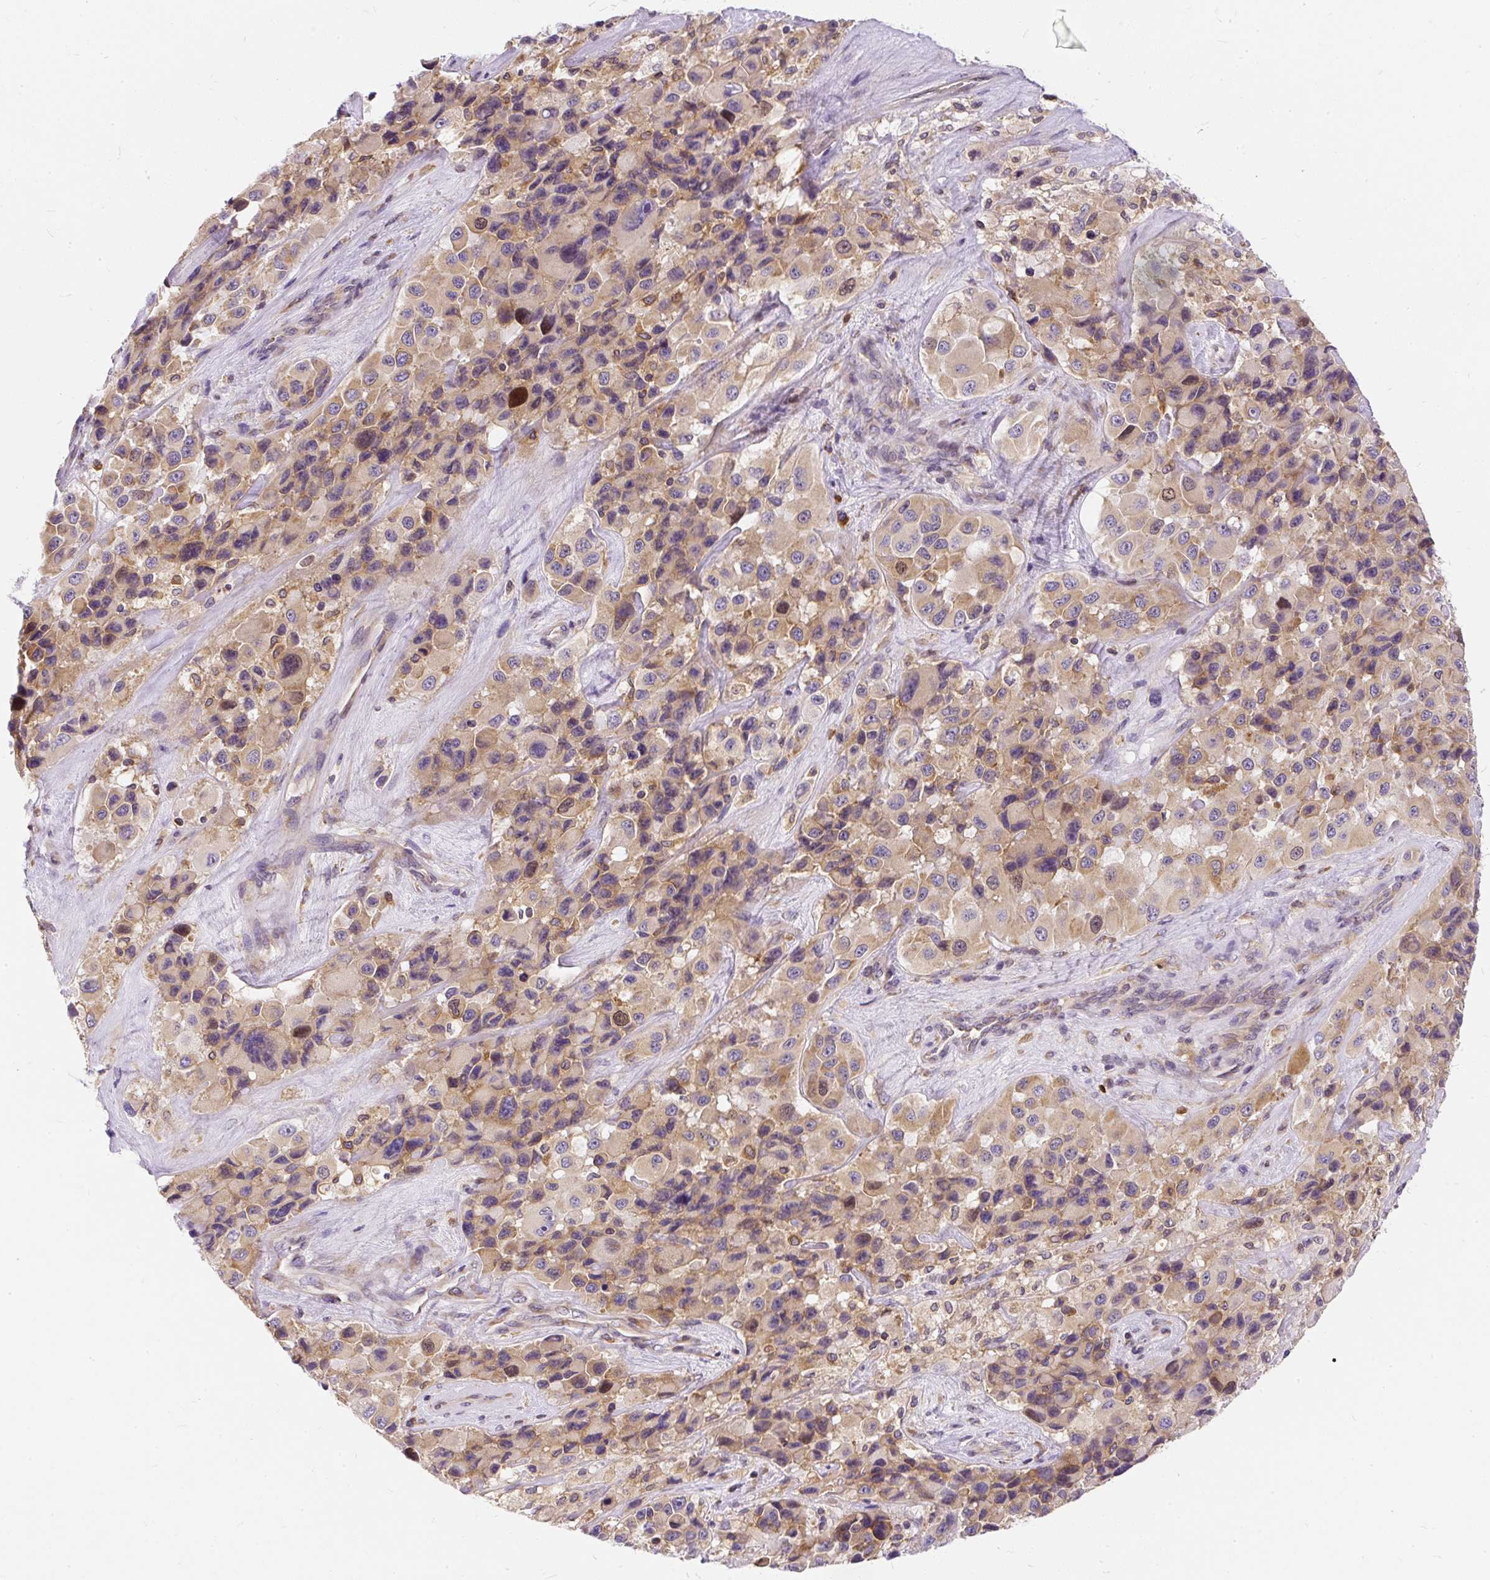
{"staining": {"intensity": "moderate", "quantity": "<25%", "location": "cytoplasmic/membranous,nuclear"}, "tissue": "melanoma", "cell_type": "Tumor cells", "image_type": "cancer", "snomed": [{"axis": "morphology", "description": "Malignant melanoma, Metastatic site"}, {"axis": "topography", "description": "Lymph node"}], "caption": "Approximately <25% of tumor cells in melanoma demonstrate moderate cytoplasmic/membranous and nuclear protein expression as visualized by brown immunohistochemical staining.", "gene": "CYP20A1", "patient": {"sex": "female", "age": 65}}